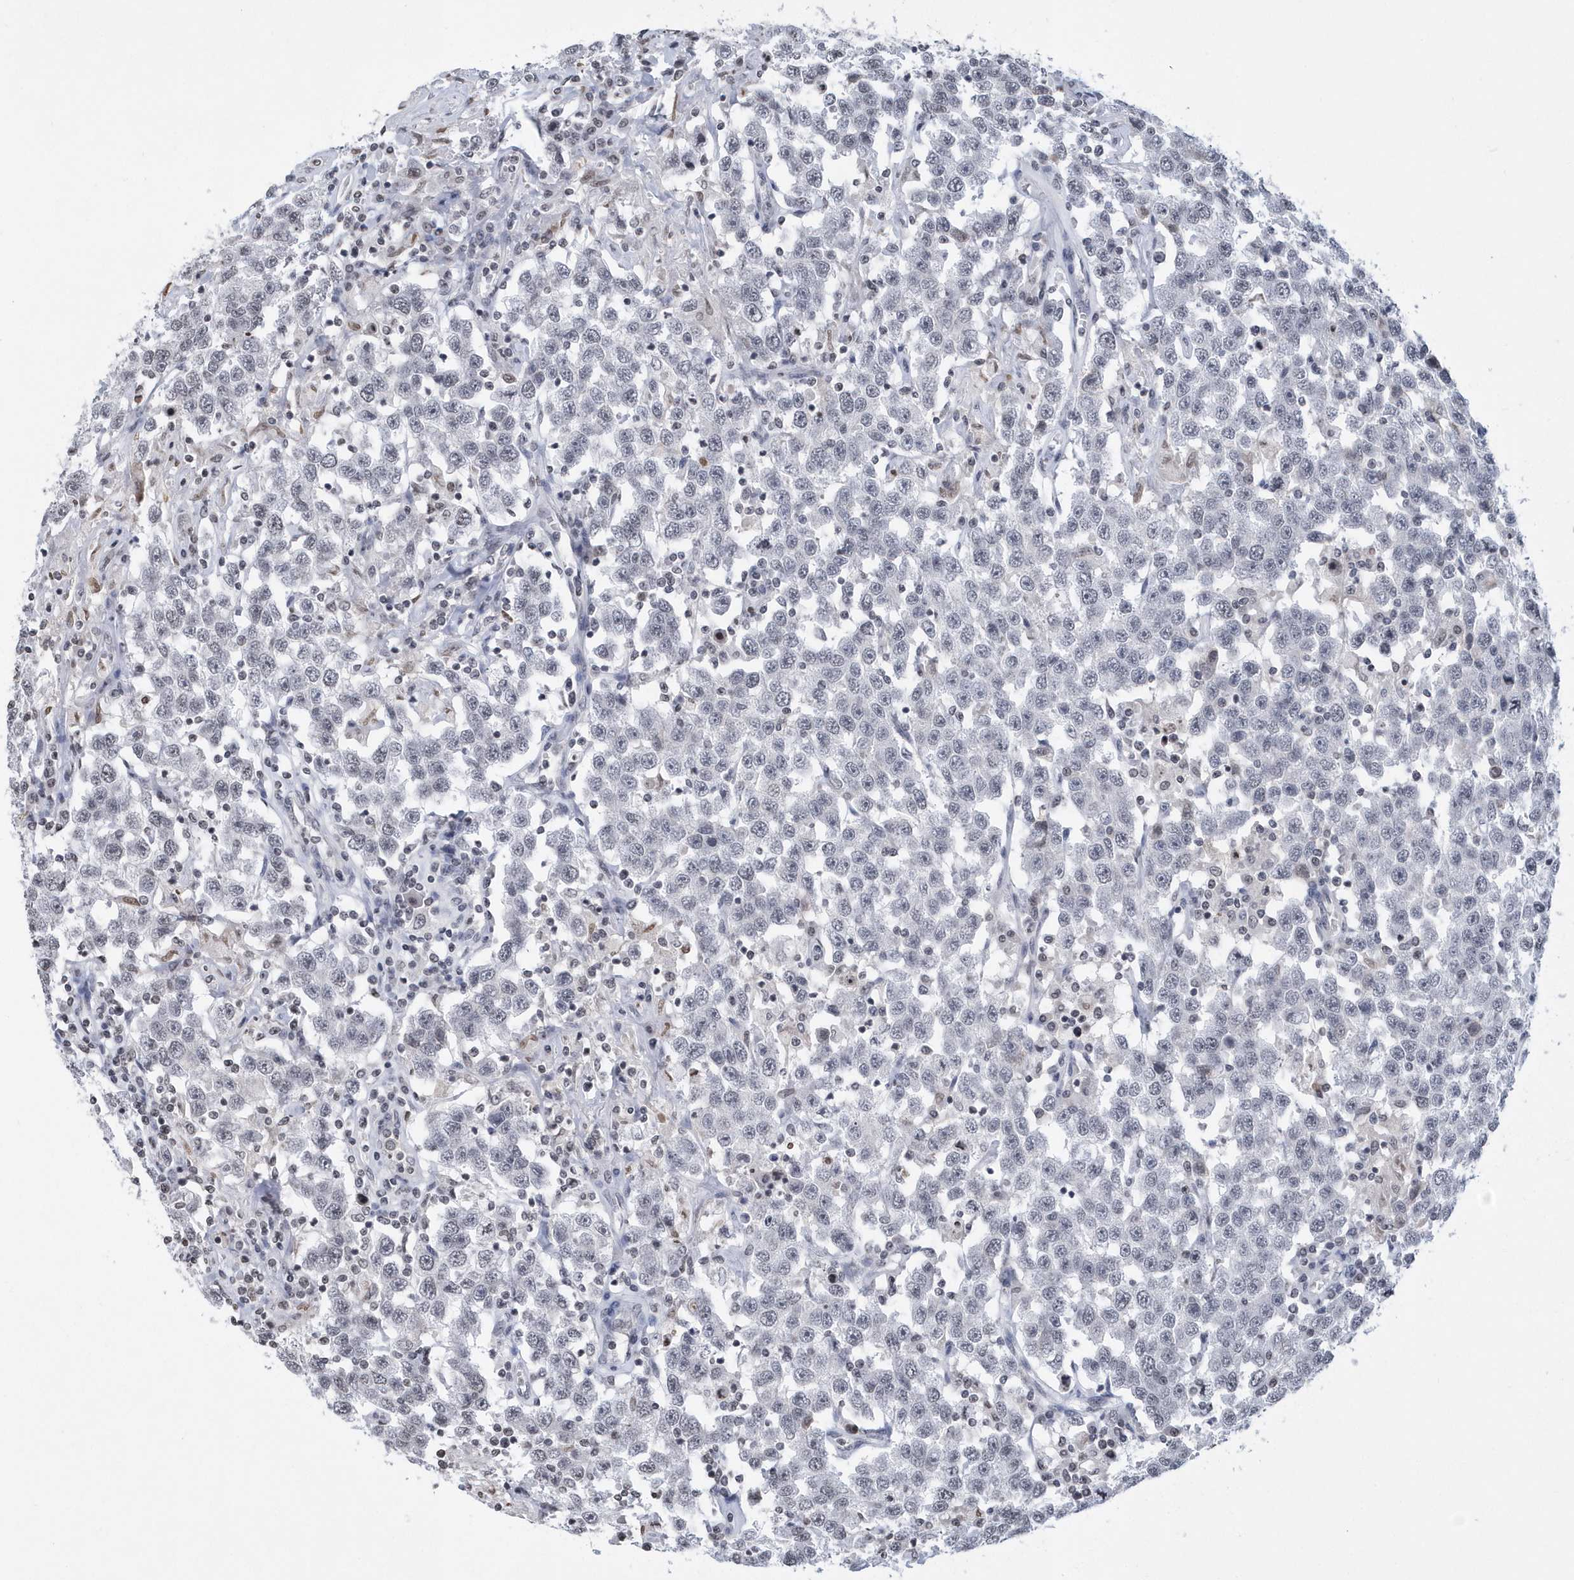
{"staining": {"intensity": "negative", "quantity": "none", "location": "none"}, "tissue": "testis cancer", "cell_type": "Tumor cells", "image_type": "cancer", "snomed": [{"axis": "morphology", "description": "Seminoma, NOS"}, {"axis": "topography", "description": "Testis"}], "caption": "Tumor cells show no significant protein expression in testis seminoma. (DAB (3,3'-diaminobenzidine) immunohistochemistry (IHC) with hematoxylin counter stain).", "gene": "VWA5B2", "patient": {"sex": "male", "age": 41}}